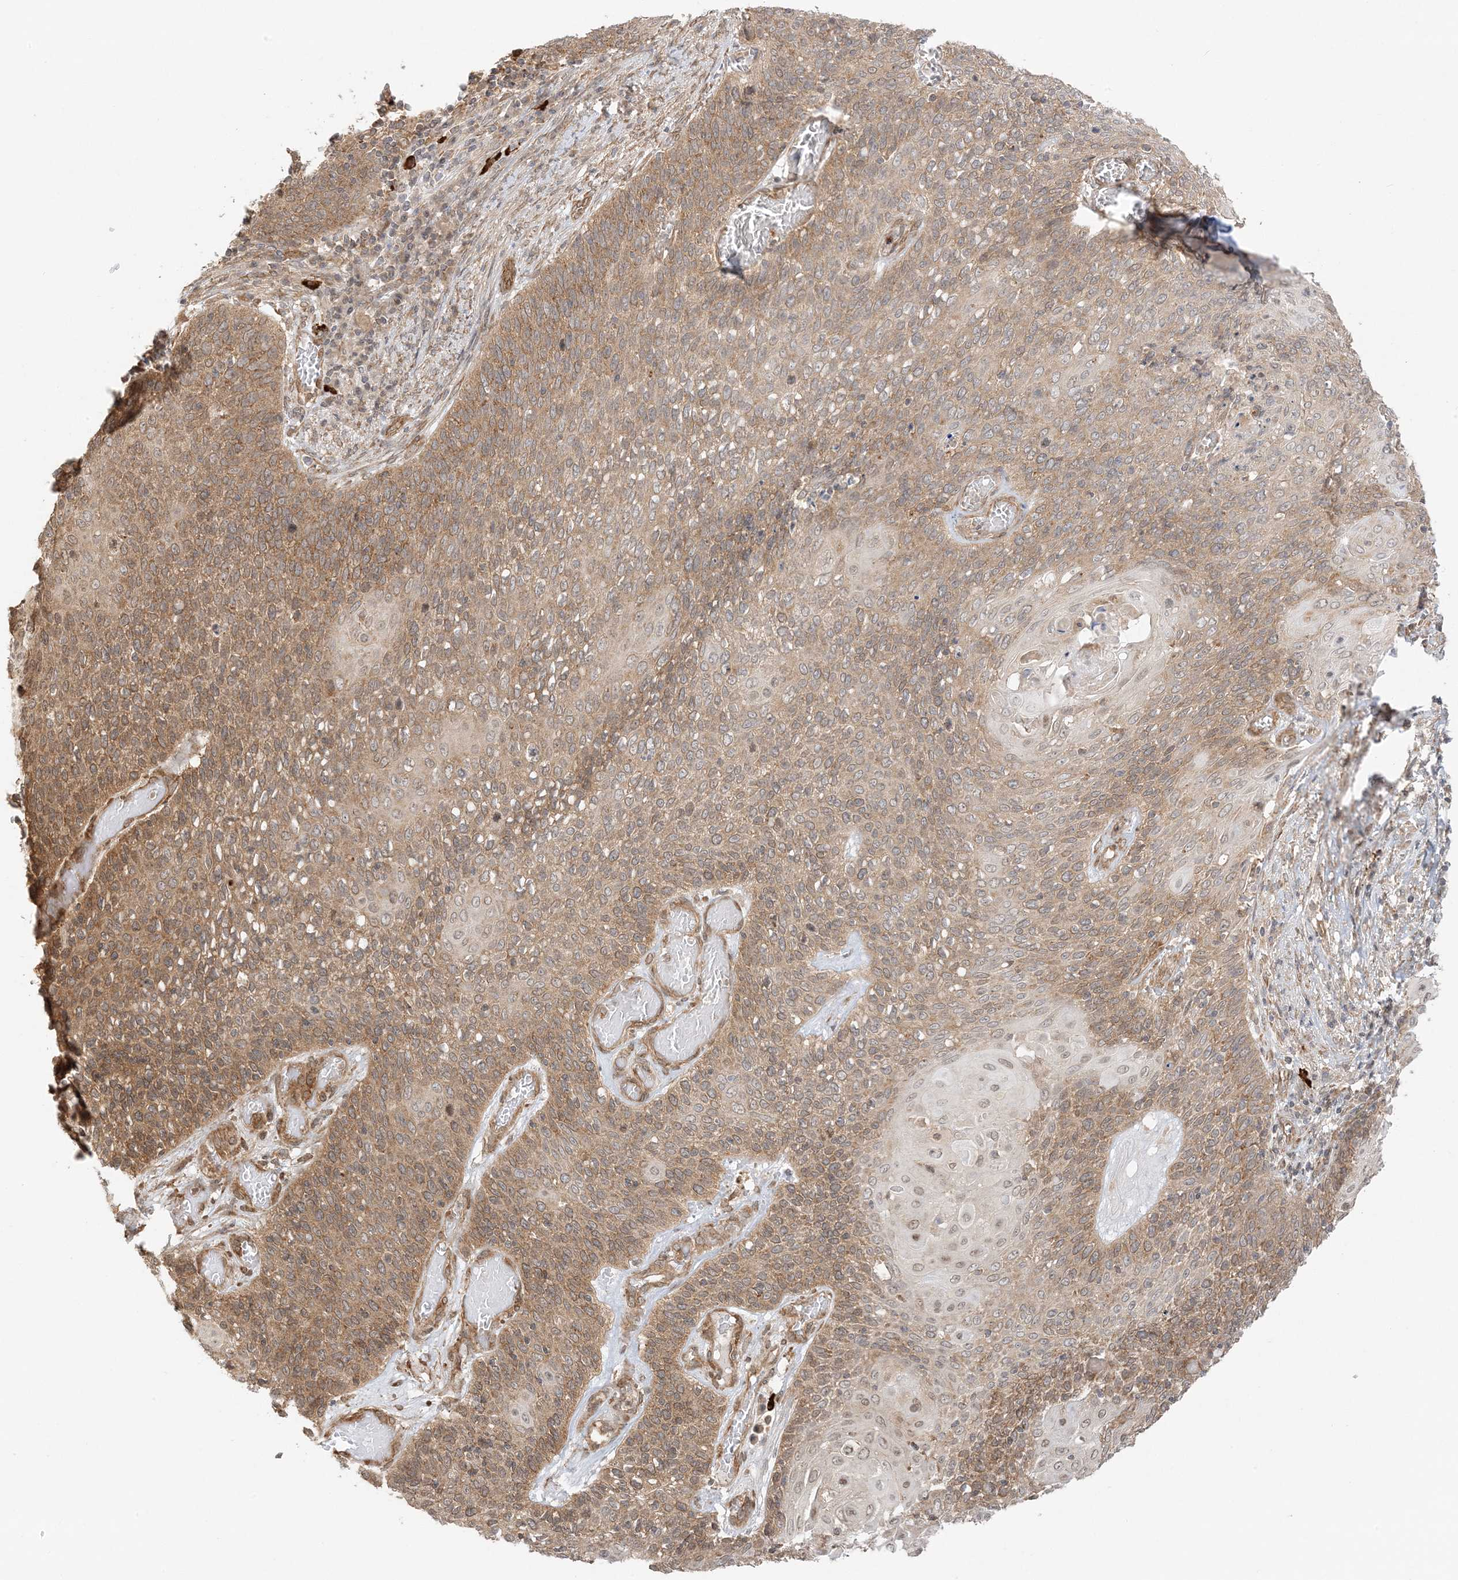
{"staining": {"intensity": "moderate", "quantity": ">75%", "location": "cytoplasmic/membranous"}, "tissue": "cervical cancer", "cell_type": "Tumor cells", "image_type": "cancer", "snomed": [{"axis": "morphology", "description": "Squamous cell carcinoma, NOS"}, {"axis": "topography", "description": "Cervix"}], "caption": "Squamous cell carcinoma (cervical) stained with a brown dye exhibits moderate cytoplasmic/membranous positive staining in about >75% of tumor cells.", "gene": "UBAP2L", "patient": {"sex": "female", "age": 39}}